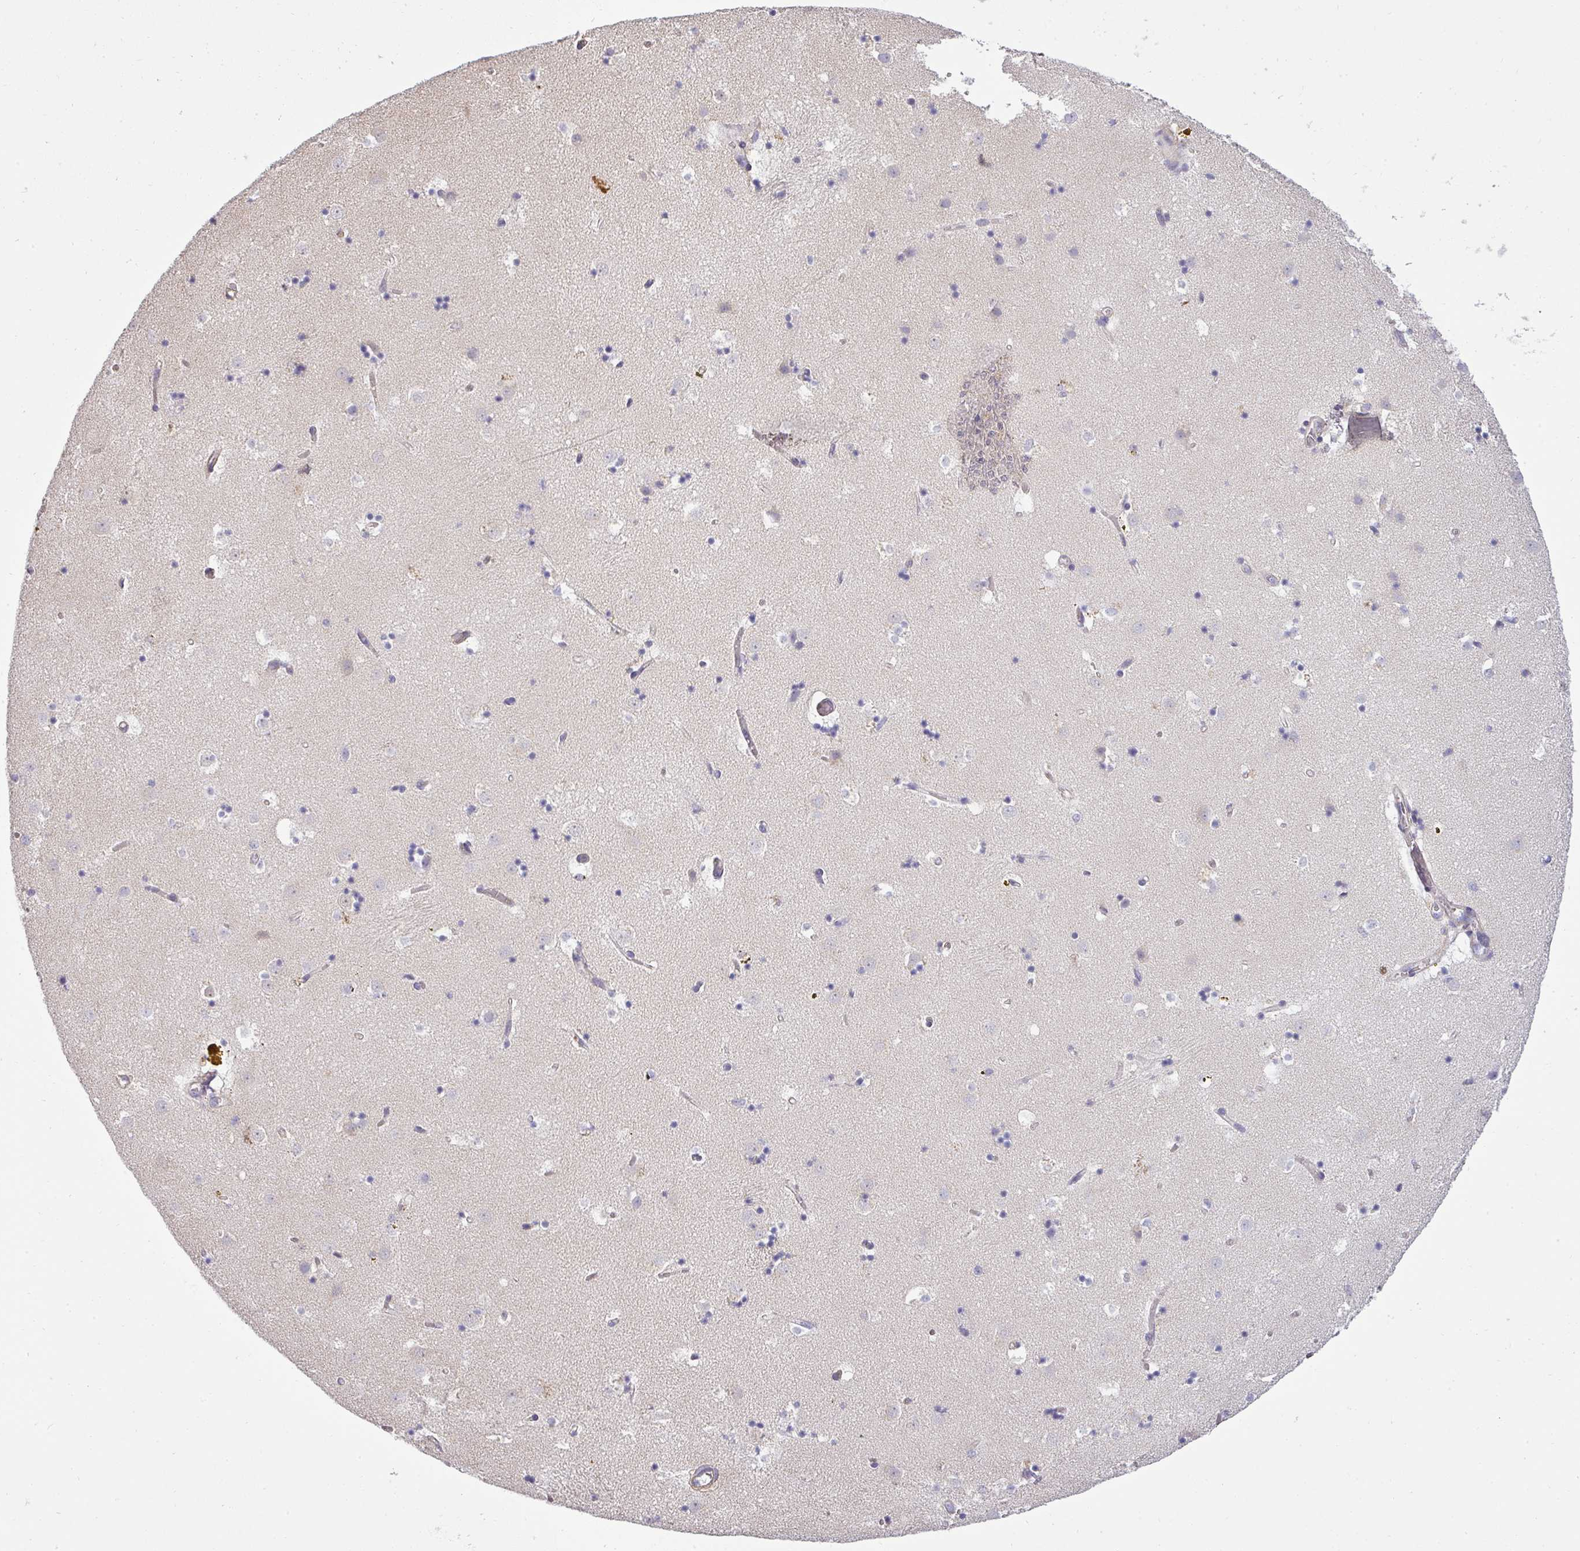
{"staining": {"intensity": "negative", "quantity": "none", "location": "none"}, "tissue": "caudate", "cell_type": "Glial cells", "image_type": "normal", "snomed": [{"axis": "morphology", "description": "Normal tissue, NOS"}, {"axis": "topography", "description": "Lateral ventricle wall"}], "caption": "IHC micrograph of normal caudate: caudate stained with DAB (3,3'-diaminobenzidine) displays no significant protein positivity in glial cells. (Brightfield microscopy of DAB immunohistochemistry (IHC) at high magnification).", "gene": "ZNF835", "patient": {"sex": "male", "age": 58}}